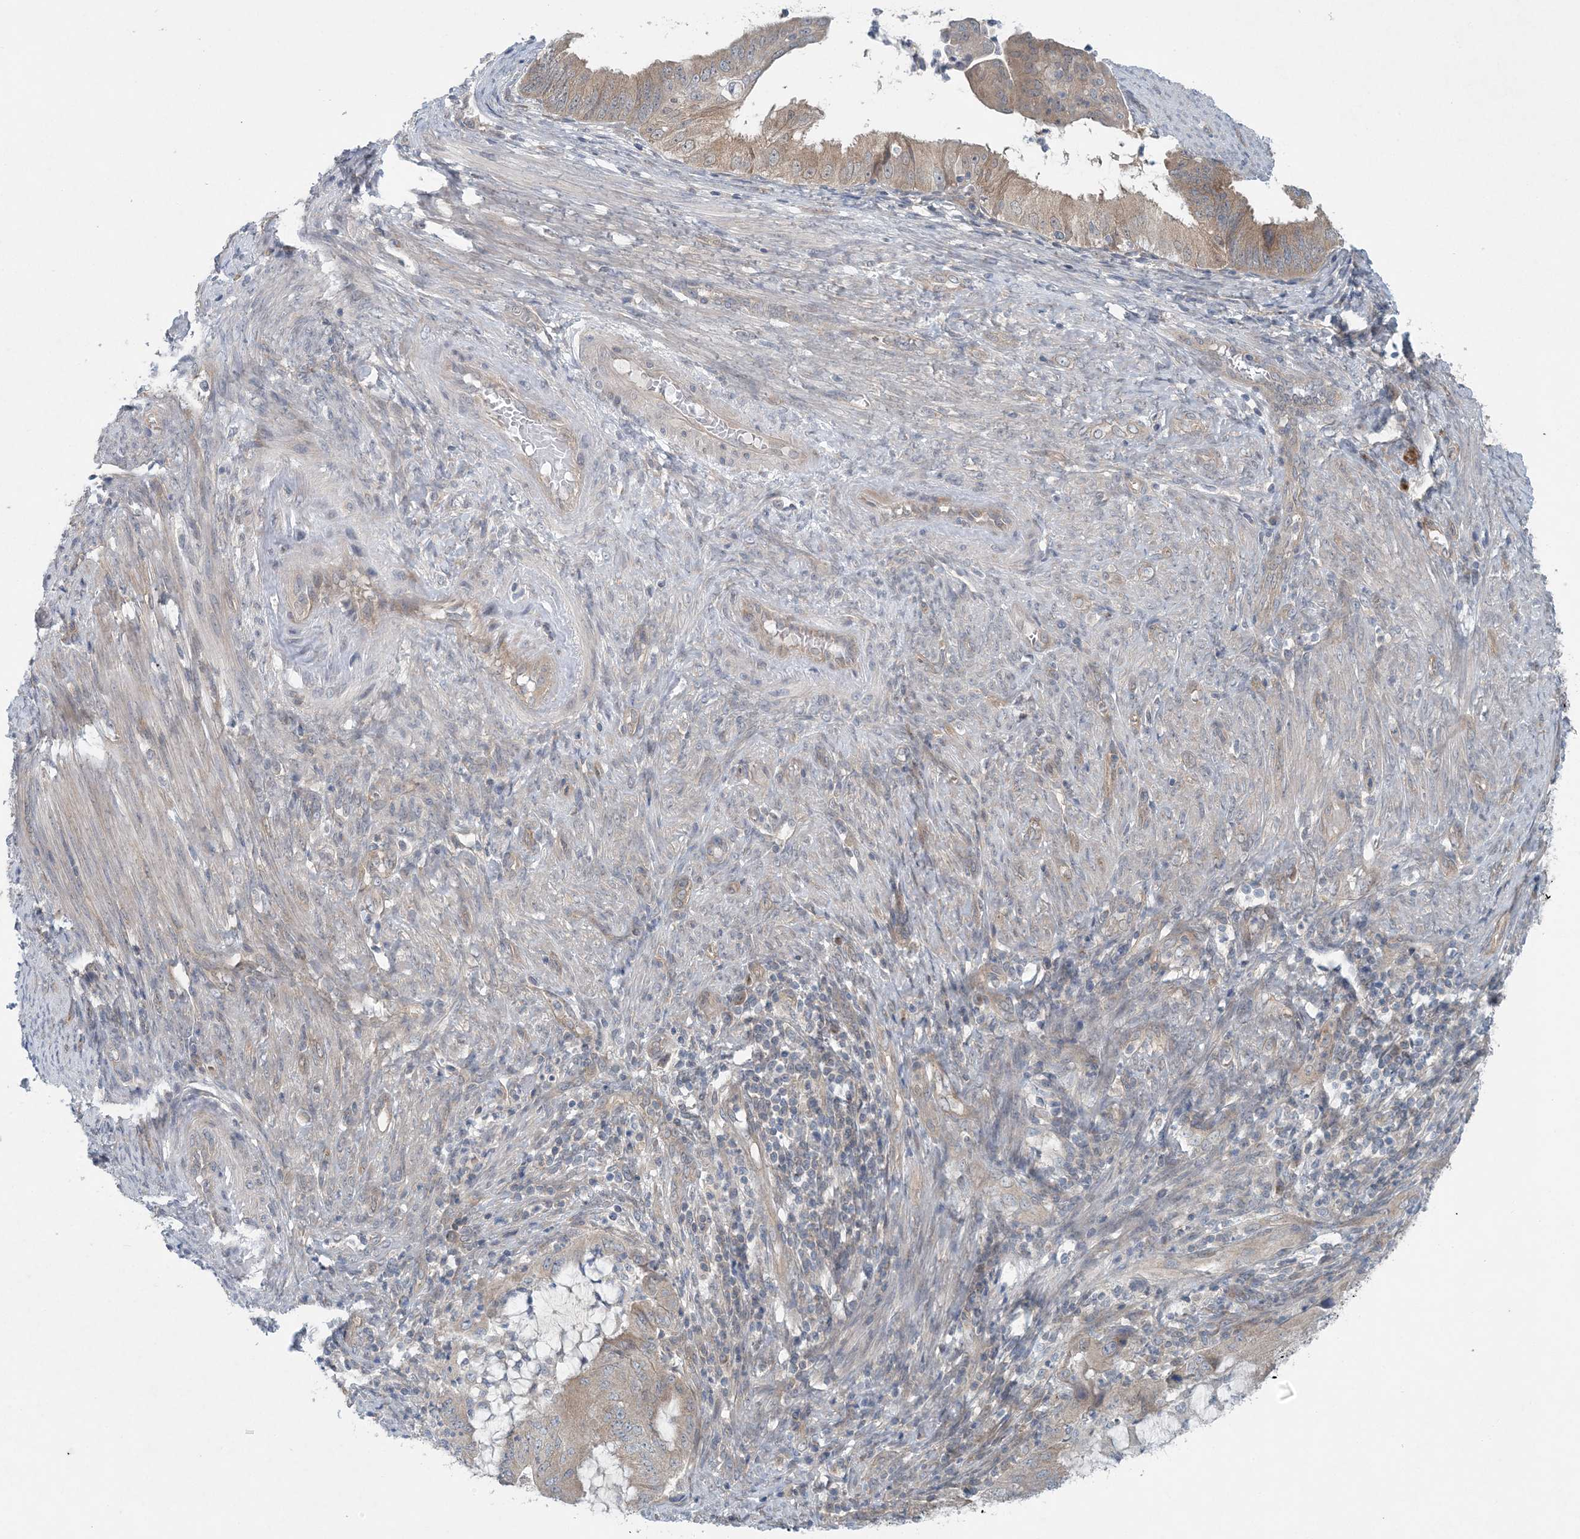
{"staining": {"intensity": "weak", "quantity": "25%-75%", "location": "cytoplasmic/membranous"}, "tissue": "endometrial cancer", "cell_type": "Tumor cells", "image_type": "cancer", "snomed": [{"axis": "morphology", "description": "Adenocarcinoma, NOS"}, {"axis": "topography", "description": "Endometrium"}], "caption": "Brown immunohistochemical staining in human endometrial cancer reveals weak cytoplasmic/membranous expression in about 25%-75% of tumor cells.", "gene": "HIKESHI", "patient": {"sex": "female", "age": 51}}